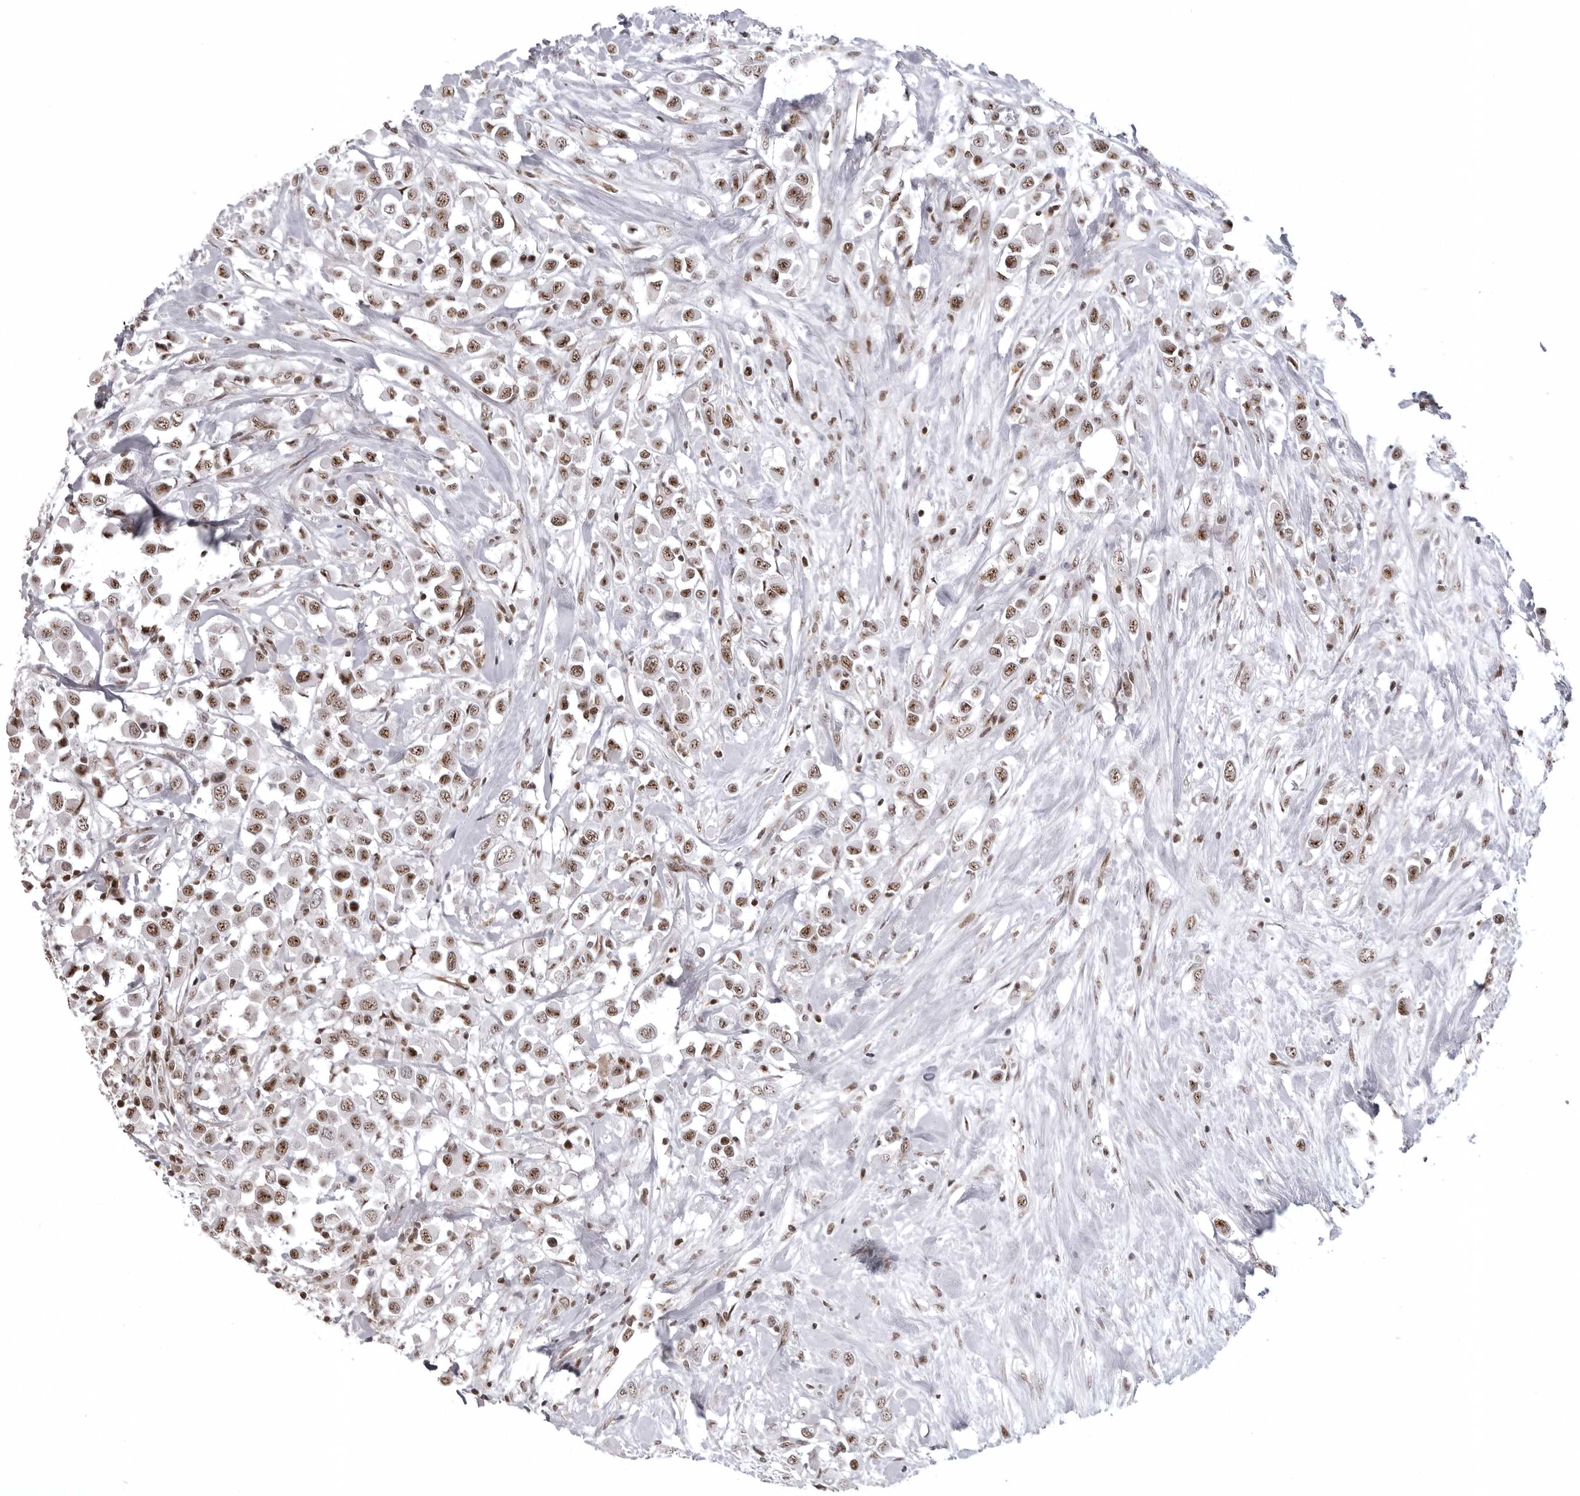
{"staining": {"intensity": "moderate", "quantity": ">75%", "location": "nuclear"}, "tissue": "breast cancer", "cell_type": "Tumor cells", "image_type": "cancer", "snomed": [{"axis": "morphology", "description": "Duct carcinoma"}, {"axis": "topography", "description": "Breast"}], "caption": "IHC (DAB (3,3'-diaminobenzidine)) staining of breast cancer (infiltrating ductal carcinoma) demonstrates moderate nuclear protein expression in approximately >75% of tumor cells. Using DAB (3,3'-diaminobenzidine) (brown) and hematoxylin (blue) stains, captured at high magnification using brightfield microscopy.", "gene": "WRAP53", "patient": {"sex": "female", "age": 61}}